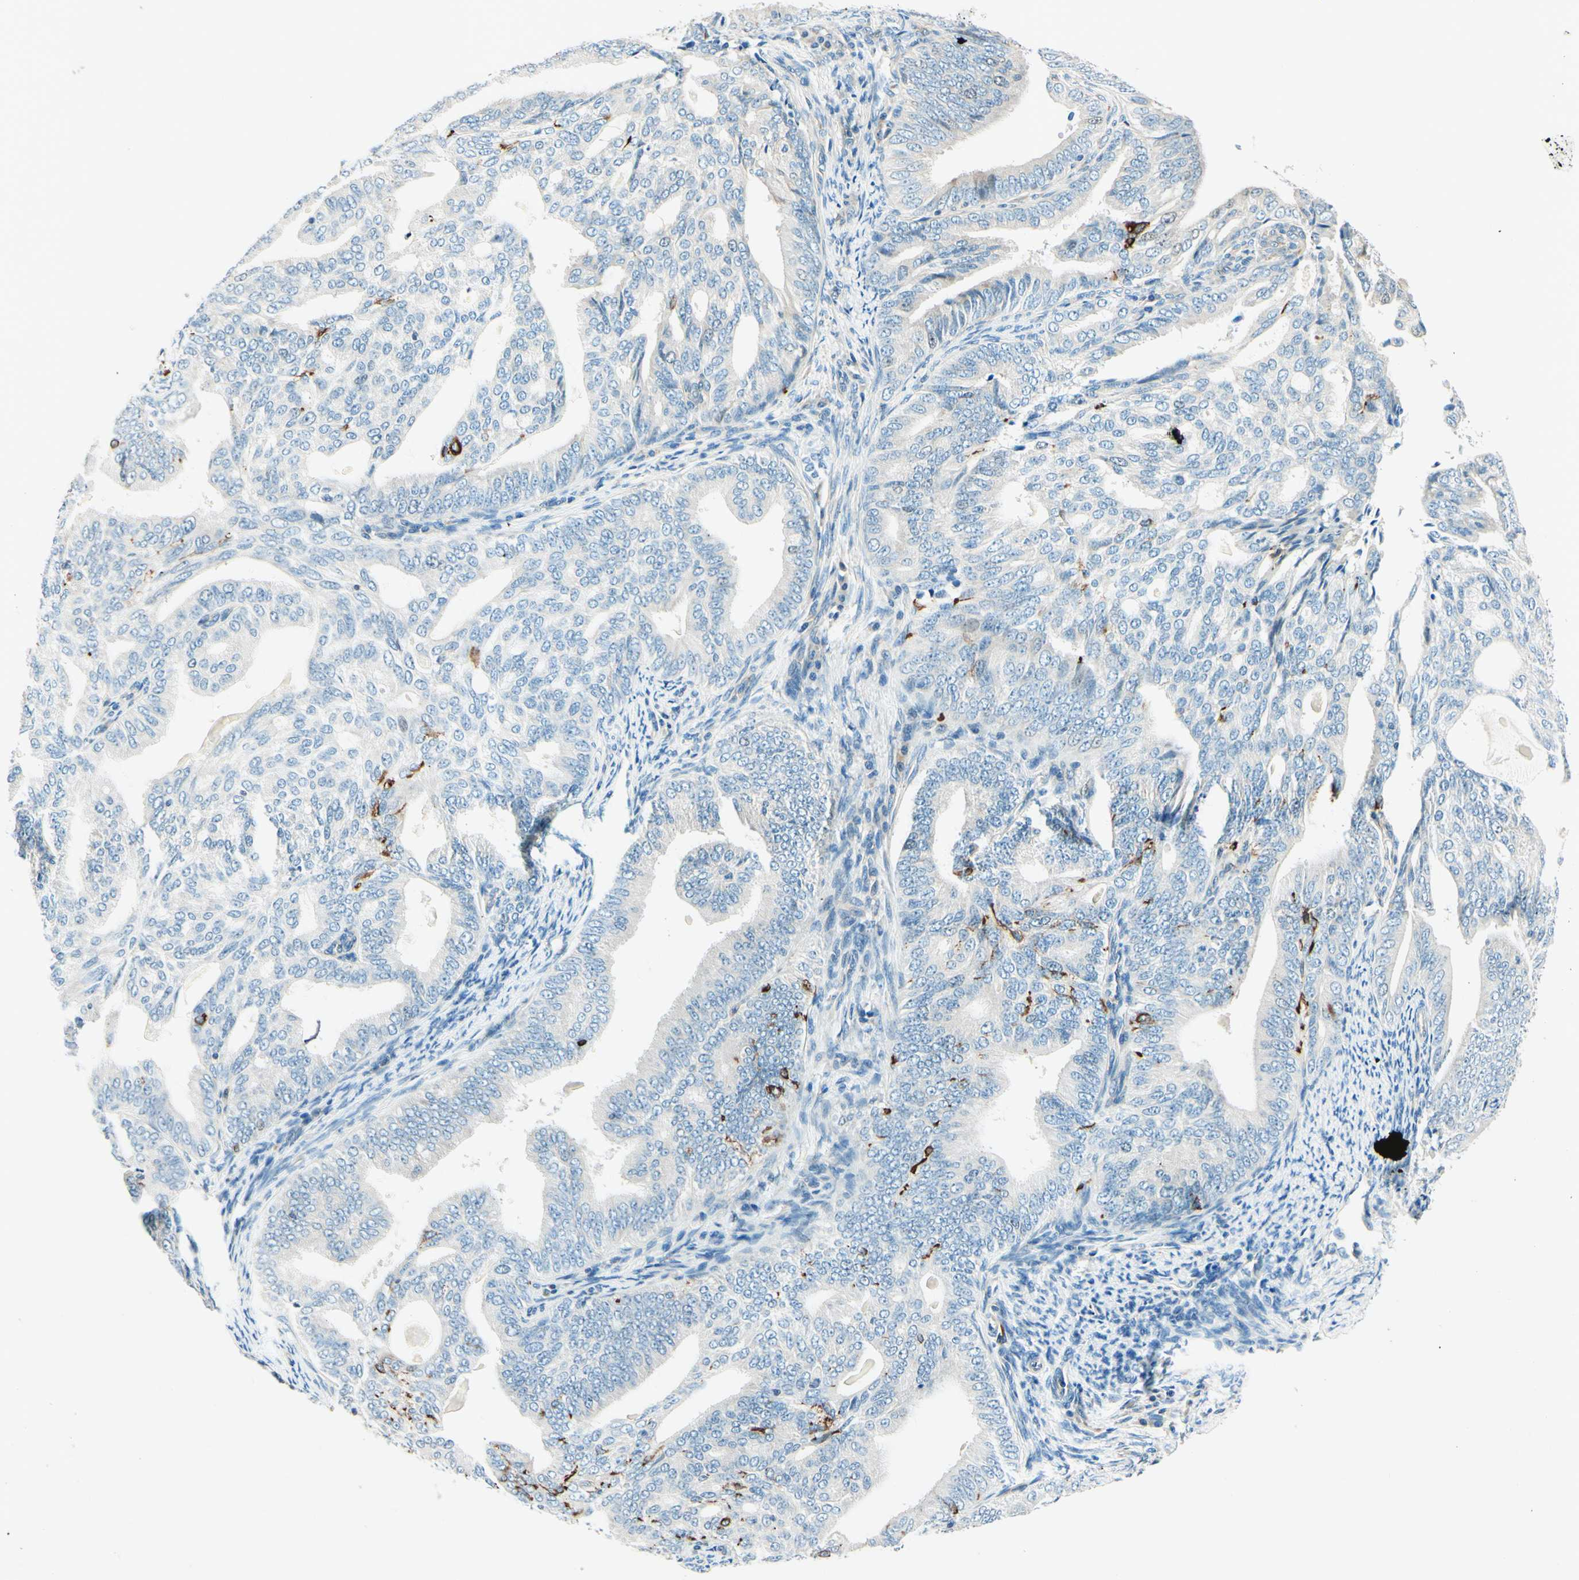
{"staining": {"intensity": "negative", "quantity": "none", "location": "none"}, "tissue": "endometrial cancer", "cell_type": "Tumor cells", "image_type": "cancer", "snomed": [{"axis": "morphology", "description": "Adenocarcinoma, NOS"}, {"axis": "topography", "description": "Endometrium"}], "caption": "Immunohistochemistry (IHC) image of neoplastic tissue: endometrial adenocarcinoma stained with DAB displays no significant protein positivity in tumor cells.", "gene": "TAOK2", "patient": {"sex": "female", "age": 58}}